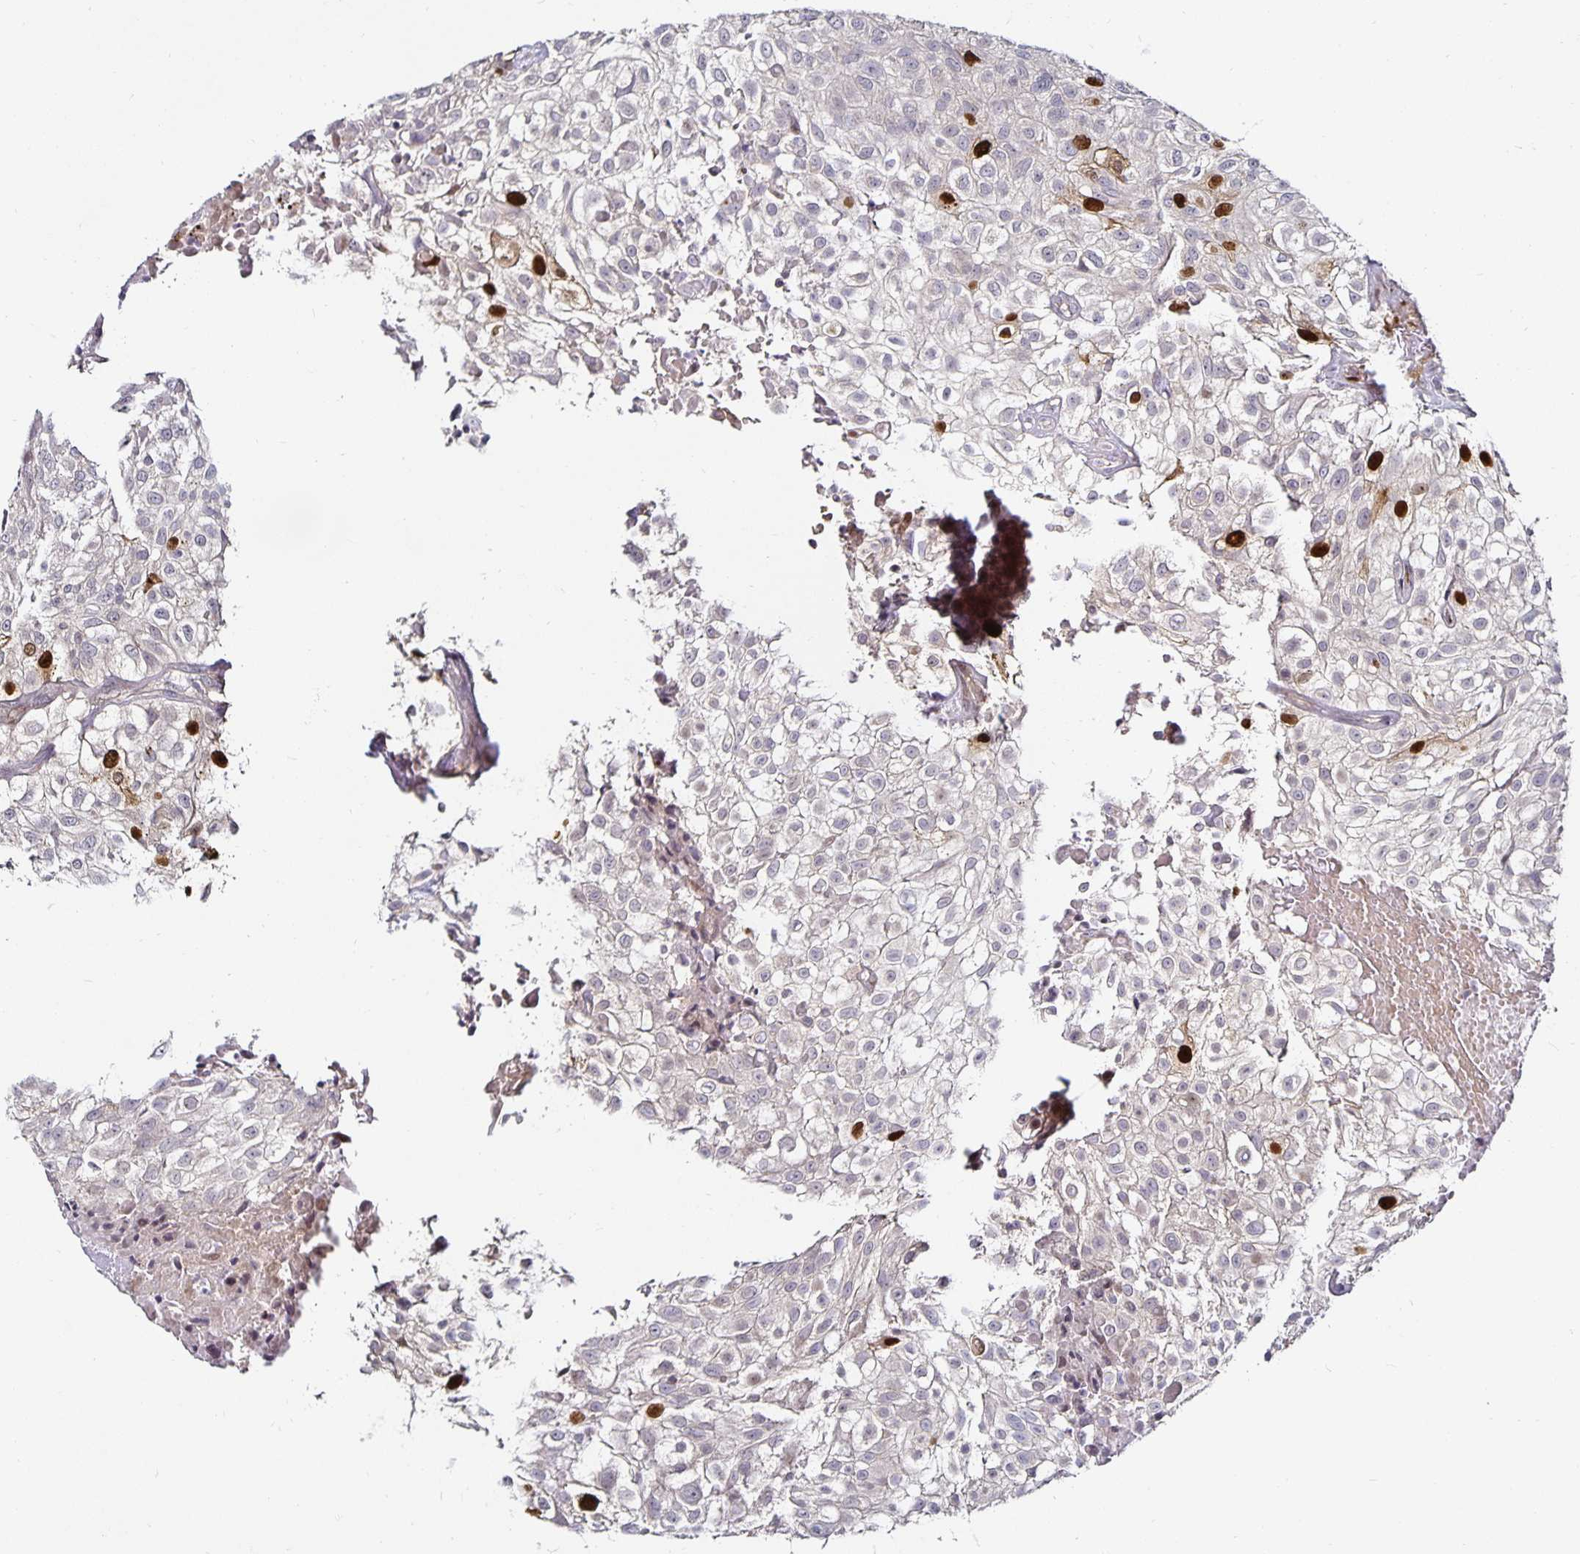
{"staining": {"intensity": "strong", "quantity": "<25%", "location": "nuclear"}, "tissue": "urothelial cancer", "cell_type": "Tumor cells", "image_type": "cancer", "snomed": [{"axis": "morphology", "description": "Urothelial carcinoma, High grade"}, {"axis": "topography", "description": "Urinary bladder"}], "caption": "Immunohistochemical staining of urothelial cancer reveals strong nuclear protein positivity in about <25% of tumor cells. (brown staining indicates protein expression, while blue staining denotes nuclei).", "gene": "ANLN", "patient": {"sex": "male", "age": 56}}